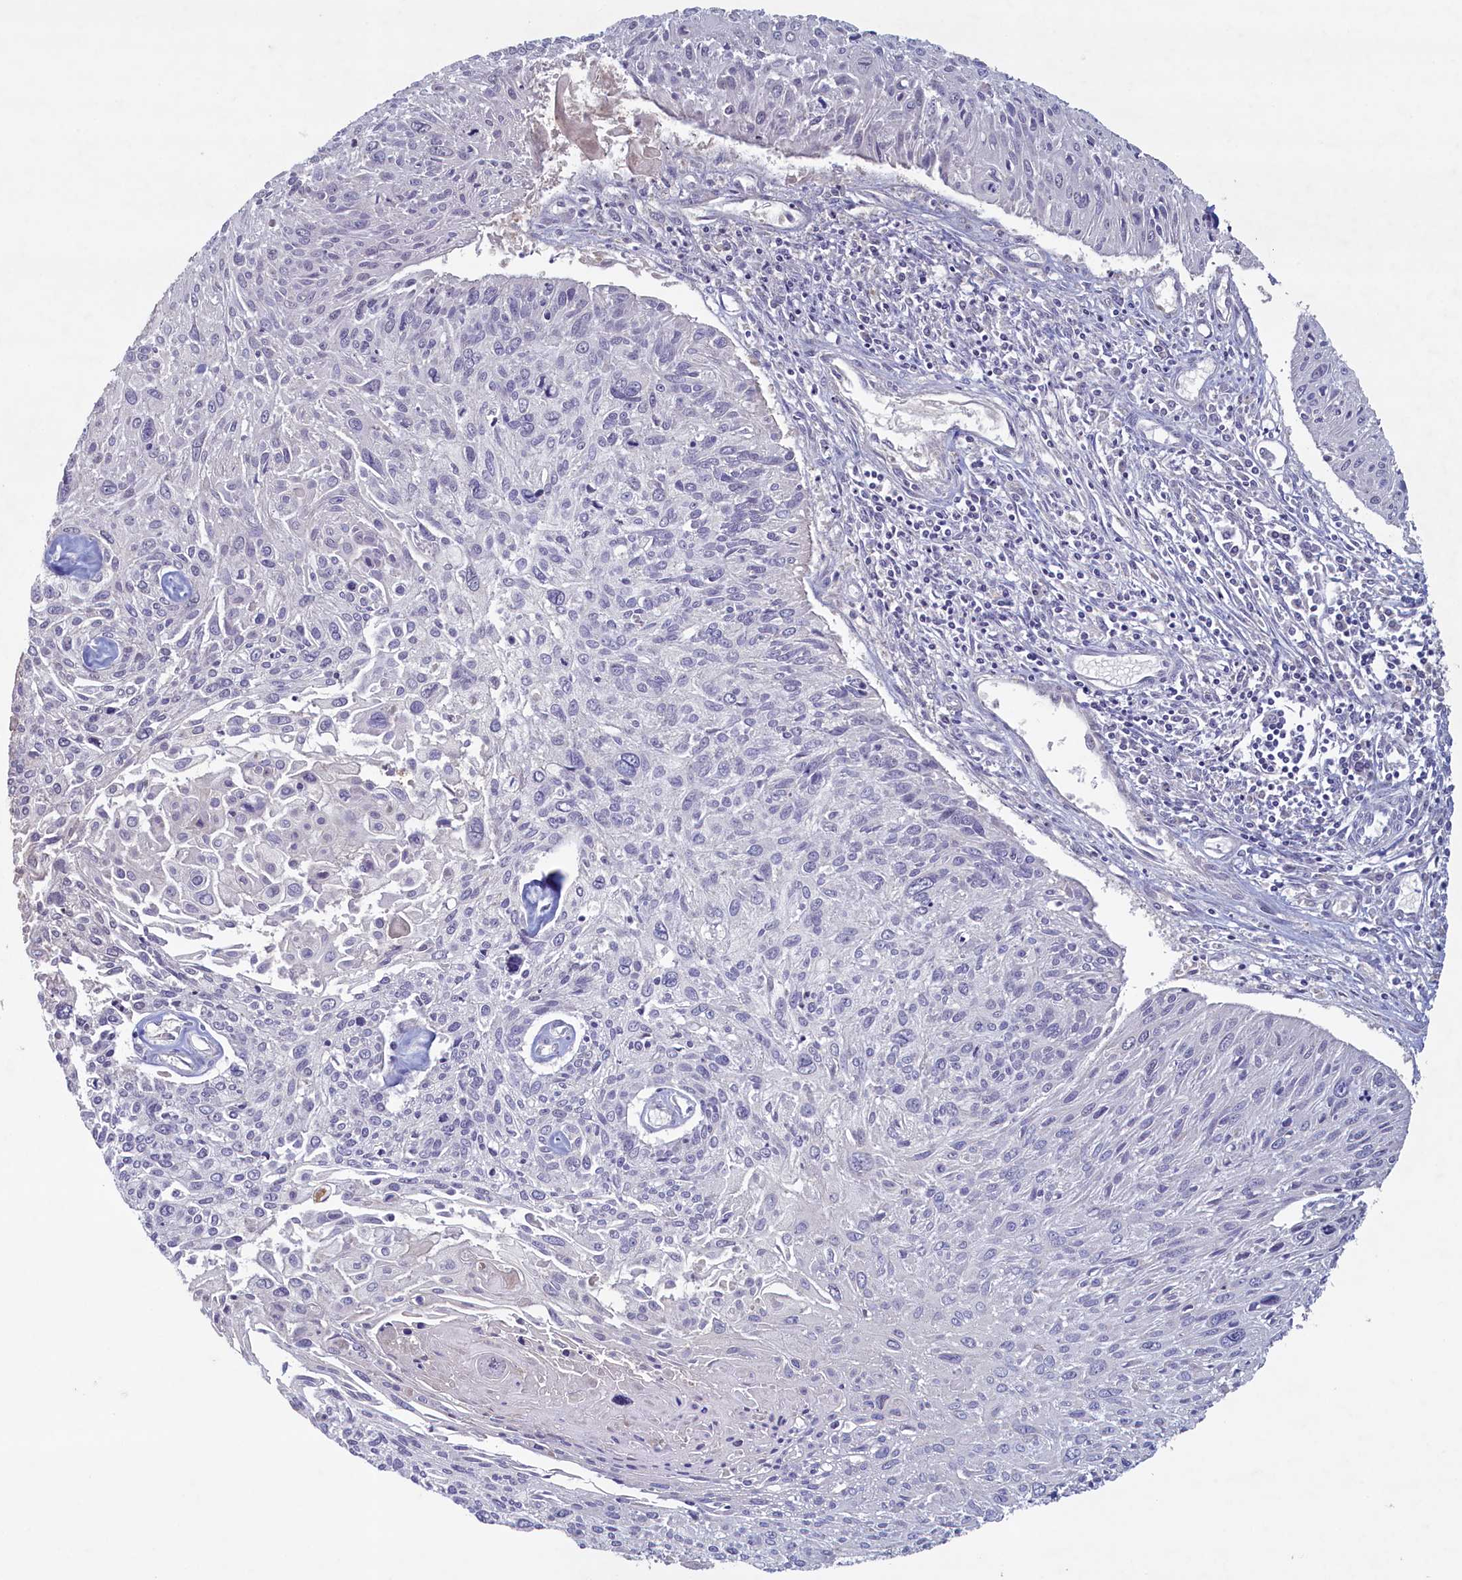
{"staining": {"intensity": "negative", "quantity": "none", "location": "none"}, "tissue": "cervical cancer", "cell_type": "Tumor cells", "image_type": "cancer", "snomed": [{"axis": "morphology", "description": "Squamous cell carcinoma, NOS"}, {"axis": "topography", "description": "Cervix"}], "caption": "A micrograph of human cervical squamous cell carcinoma is negative for staining in tumor cells. (Stains: DAB (3,3'-diaminobenzidine) IHC with hematoxylin counter stain, Microscopy: brightfield microscopy at high magnification).", "gene": "ATF7IP2", "patient": {"sex": "female", "age": 51}}